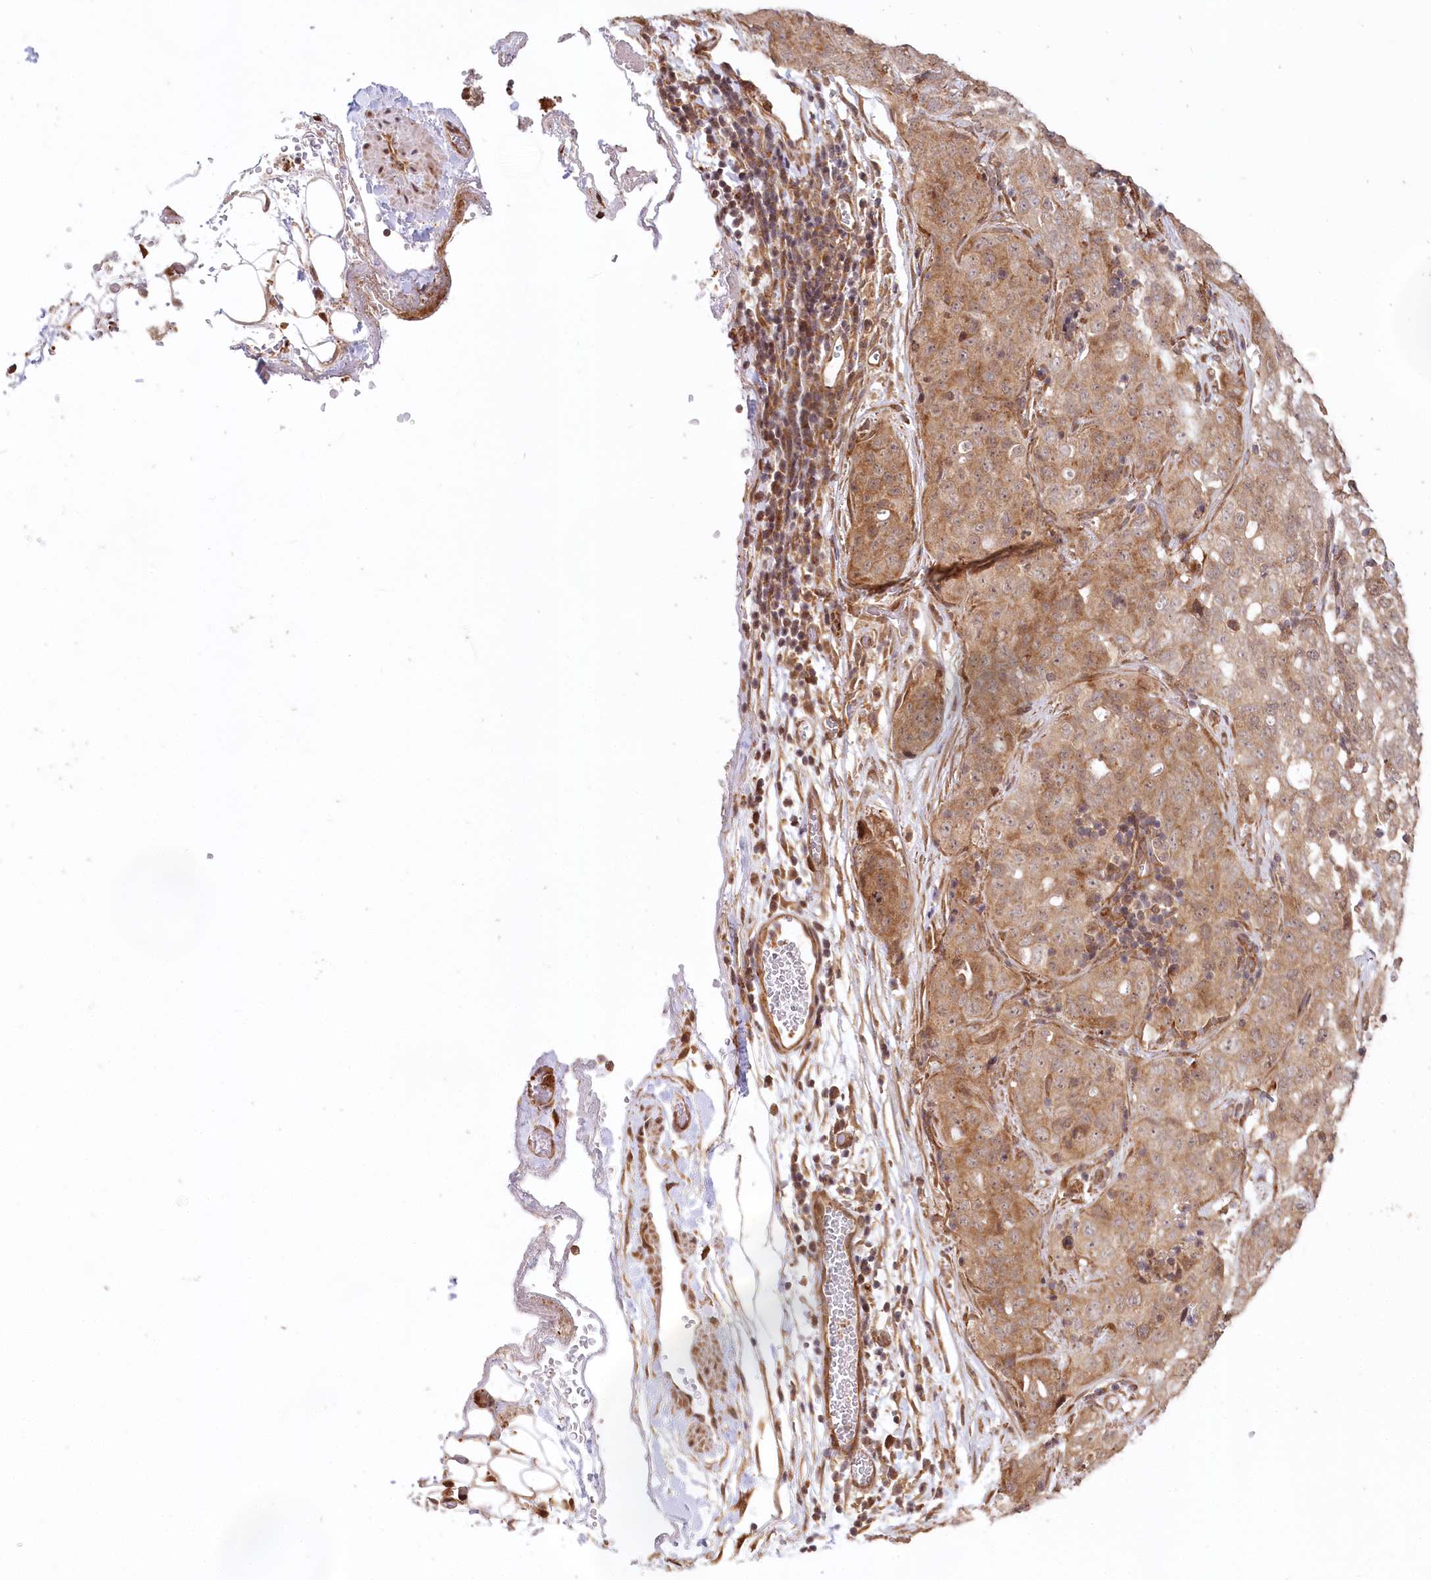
{"staining": {"intensity": "moderate", "quantity": ">75%", "location": "cytoplasmic/membranous"}, "tissue": "stomach cancer", "cell_type": "Tumor cells", "image_type": "cancer", "snomed": [{"axis": "morphology", "description": "Normal tissue, NOS"}, {"axis": "morphology", "description": "Adenocarcinoma, NOS"}, {"axis": "topography", "description": "Lymph node"}, {"axis": "topography", "description": "Stomach"}], "caption": "Stomach cancer (adenocarcinoma) stained for a protein demonstrates moderate cytoplasmic/membranous positivity in tumor cells.", "gene": "CEP70", "patient": {"sex": "male", "age": 48}}